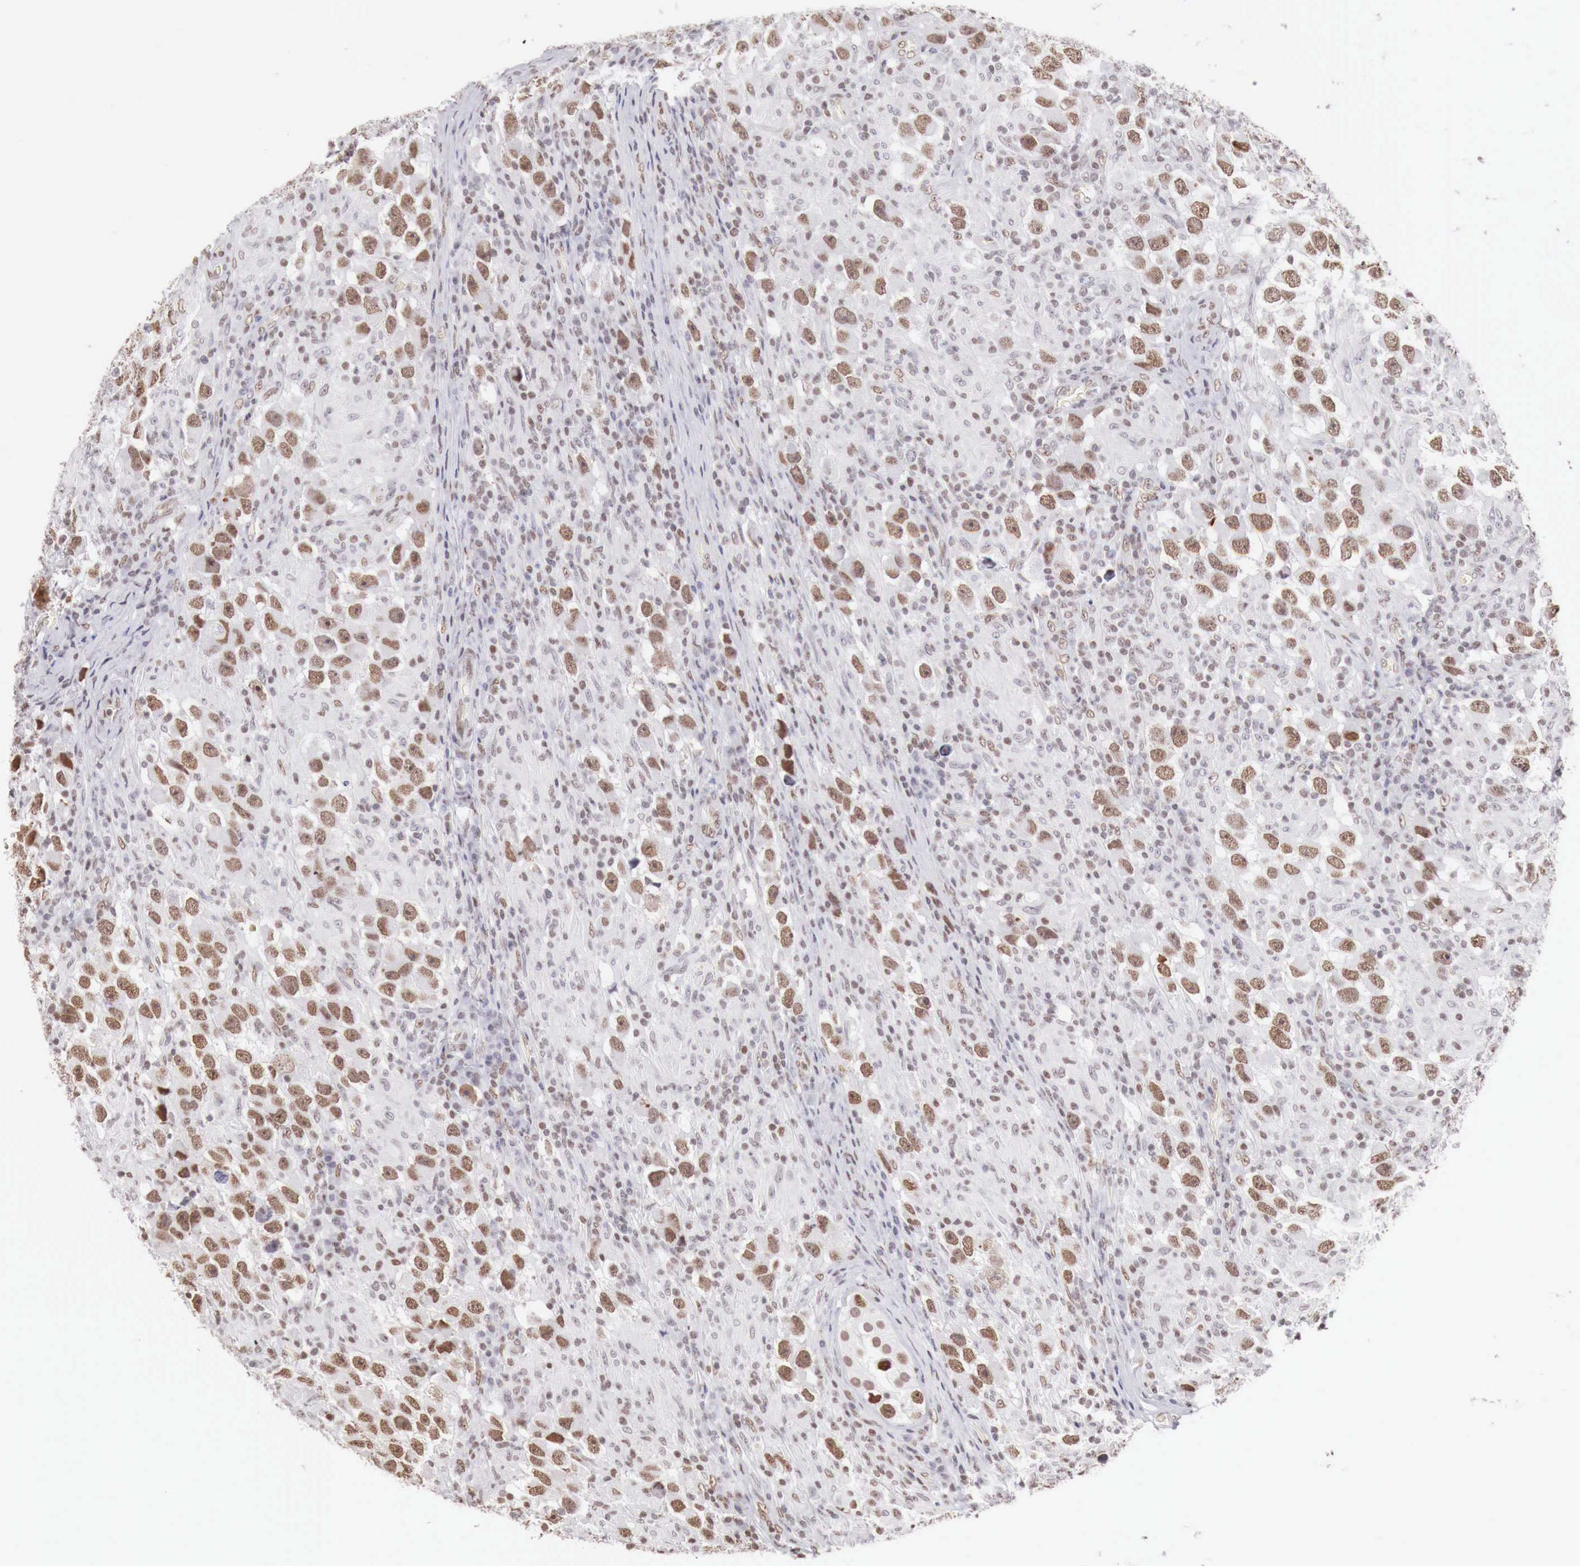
{"staining": {"intensity": "weak", "quantity": "25%-75%", "location": "nuclear"}, "tissue": "testis cancer", "cell_type": "Tumor cells", "image_type": "cancer", "snomed": [{"axis": "morphology", "description": "Carcinoma, Embryonal, NOS"}, {"axis": "topography", "description": "Testis"}], "caption": "There is low levels of weak nuclear positivity in tumor cells of embryonal carcinoma (testis), as demonstrated by immunohistochemical staining (brown color).", "gene": "PHF14", "patient": {"sex": "male", "age": 21}}